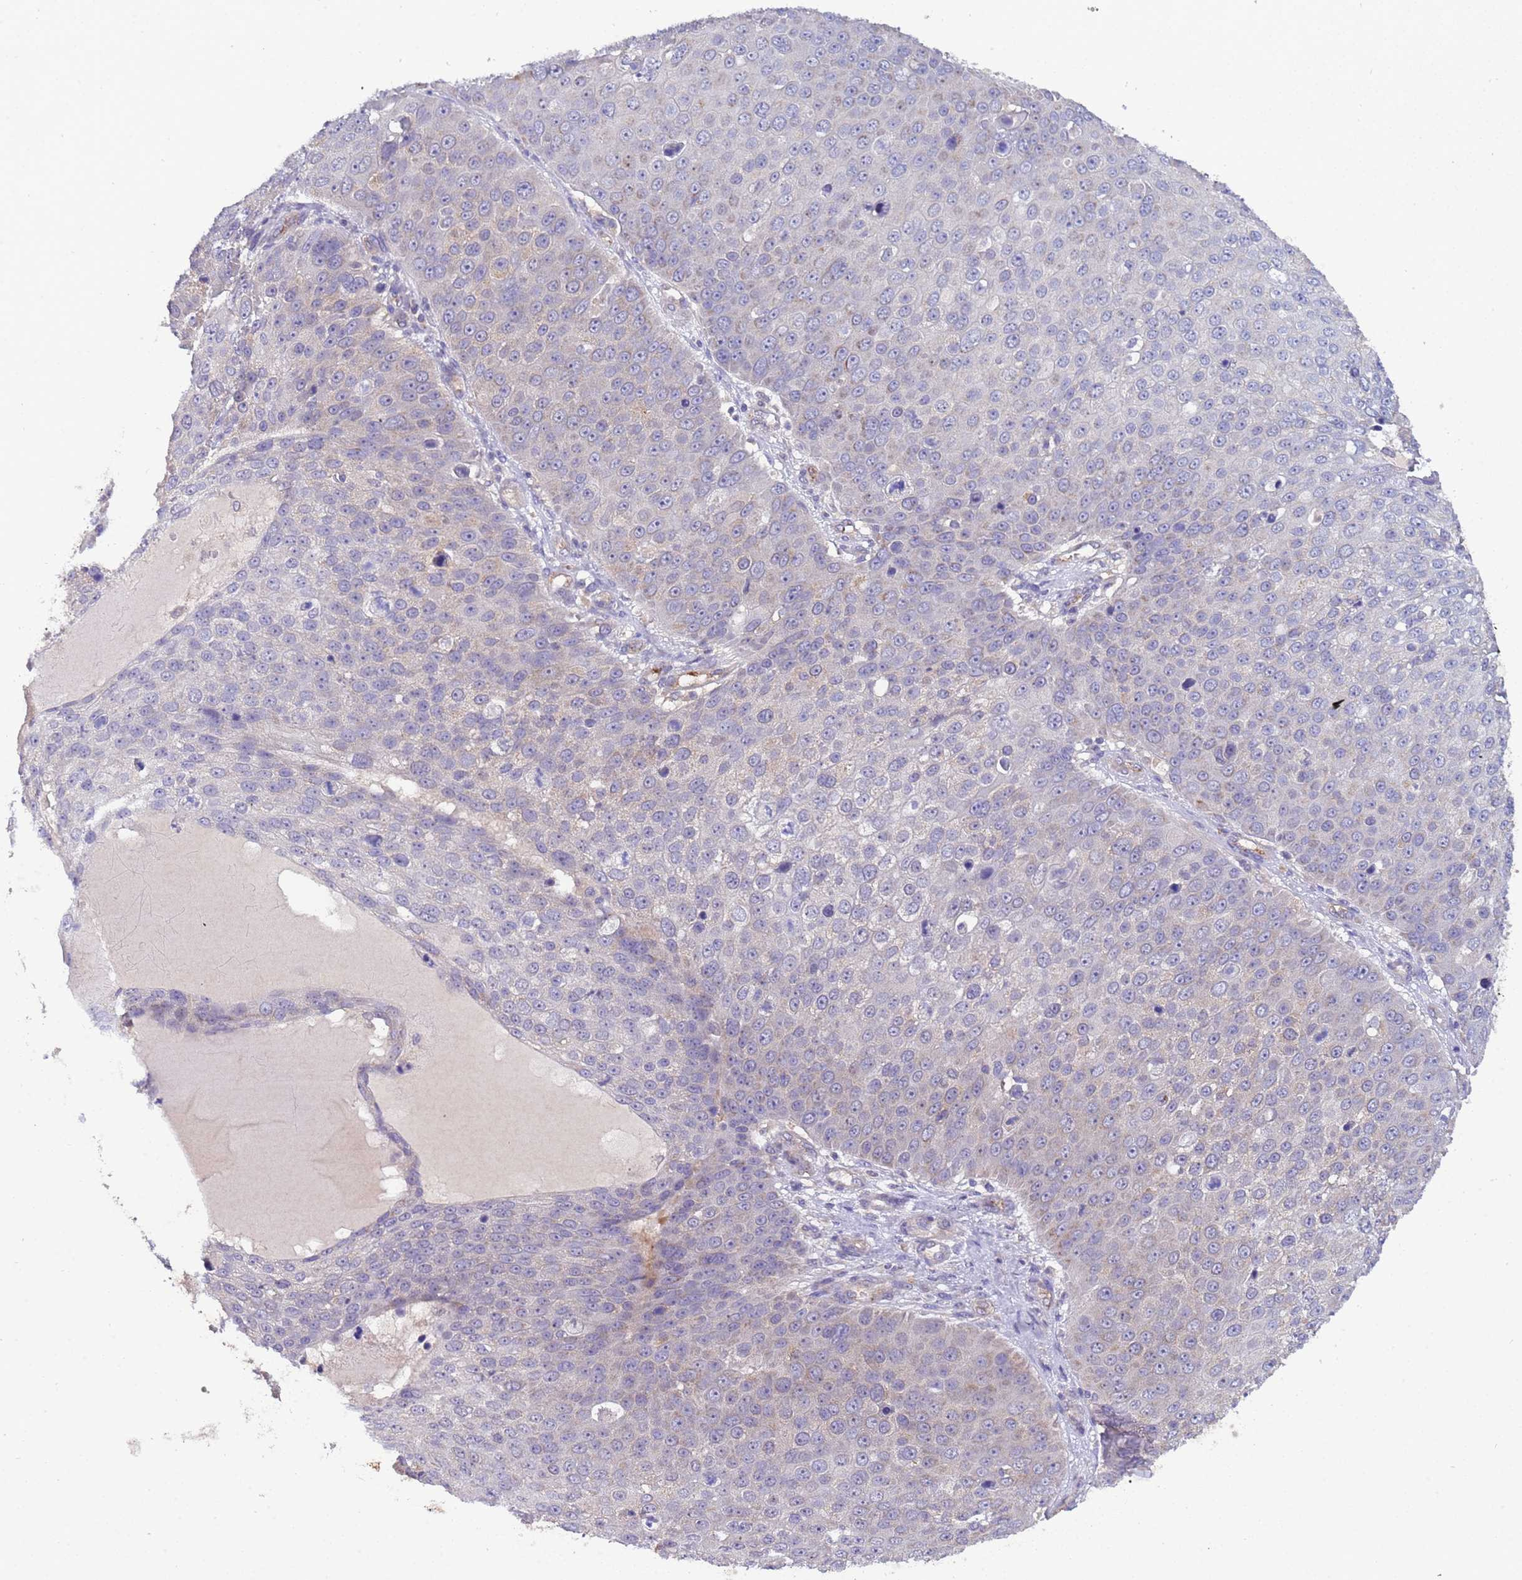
{"staining": {"intensity": "negative", "quantity": "none", "location": "none"}, "tissue": "skin cancer", "cell_type": "Tumor cells", "image_type": "cancer", "snomed": [{"axis": "morphology", "description": "Squamous cell carcinoma, NOS"}, {"axis": "topography", "description": "Skin"}], "caption": "Protein analysis of squamous cell carcinoma (skin) demonstrates no significant expression in tumor cells.", "gene": "ZNF248", "patient": {"sex": "male", "age": 71}}